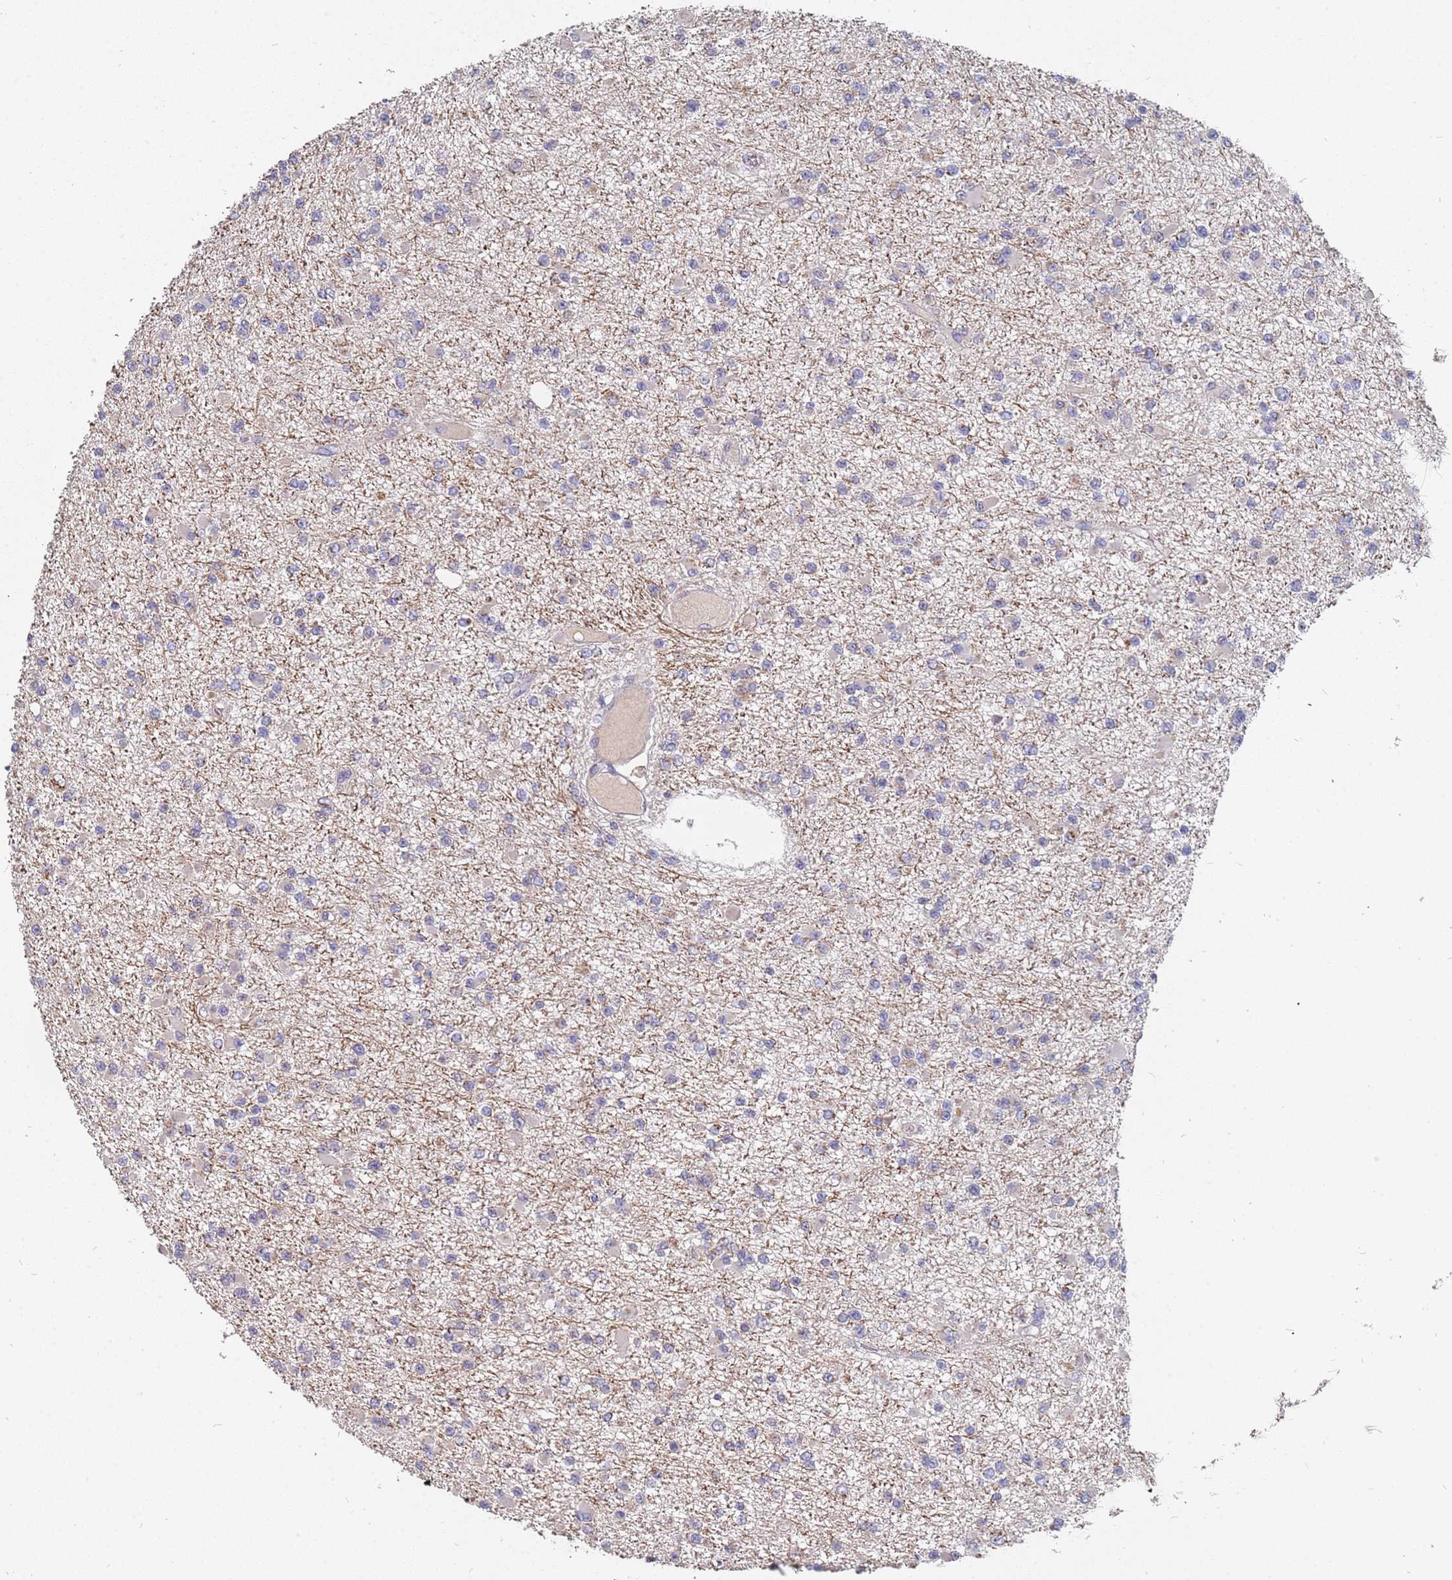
{"staining": {"intensity": "negative", "quantity": "none", "location": "none"}, "tissue": "glioma", "cell_type": "Tumor cells", "image_type": "cancer", "snomed": [{"axis": "morphology", "description": "Glioma, malignant, Low grade"}, {"axis": "topography", "description": "Brain"}], "caption": "DAB (3,3'-diaminobenzidine) immunohistochemical staining of malignant glioma (low-grade) reveals no significant expression in tumor cells.", "gene": "TCEANC2", "patient": {"sex": "female", "age": 22}}